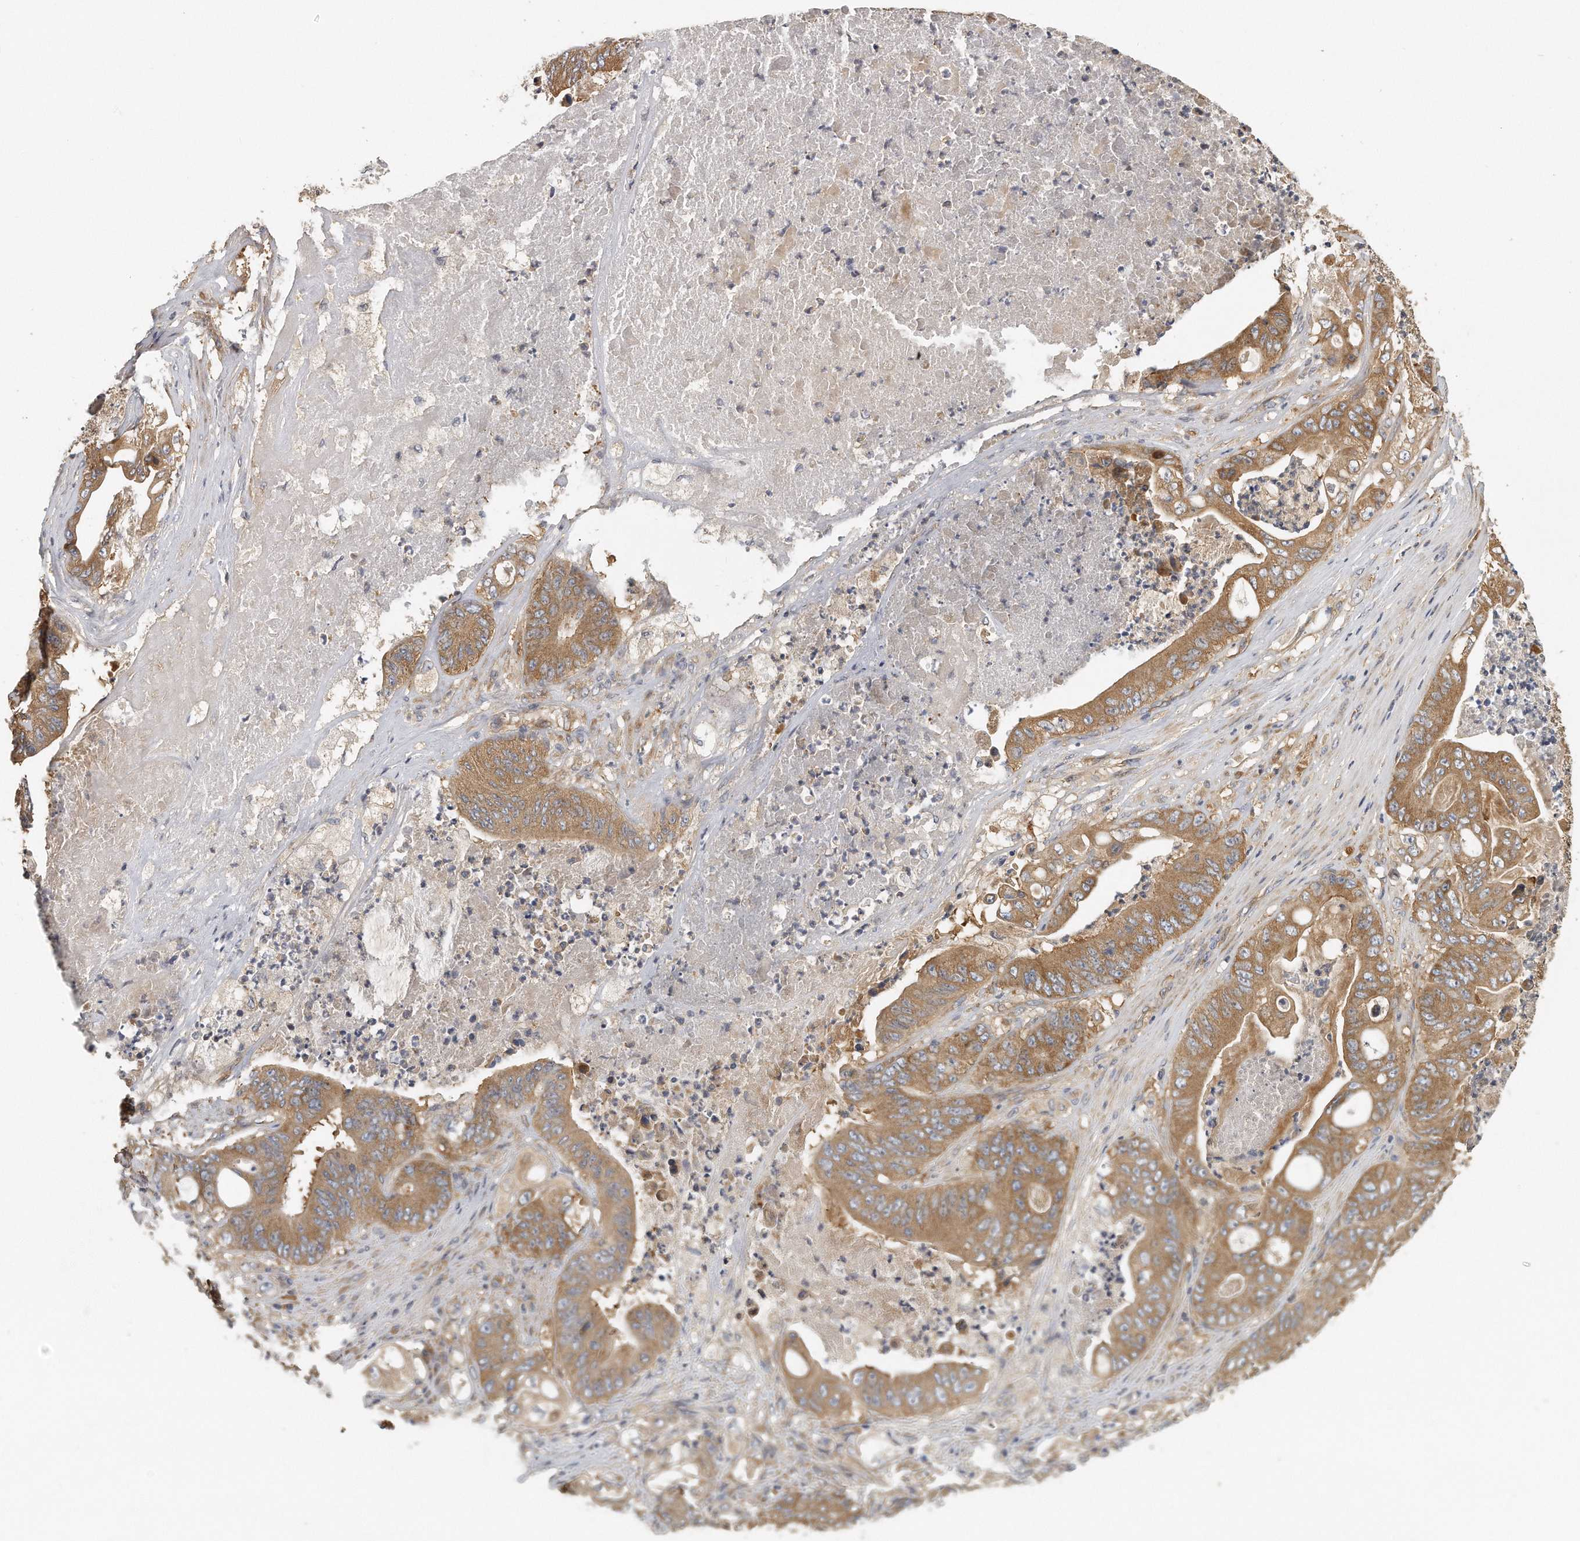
{"staining": {"intensity": "moderate", "quantity": ">75%", "location": "cytoplasmic/membranous"}, "tissue": "stomach cancer", "cell_type": "Tumor cells", "image_type": "cancer", "snomed": [{"axis": "morphology", "description": "Adenocarcinoma, NOS"}, {"axis": "topography", "description": "Stomach"}], "caption": "Stomach cancer stained for a protein (brown) reveals moderate cytoplasmic/membranous positive positivity in approximately >75% of tumor cells.", "gene": "EIF3I", "patient": {"sex": "female", "age": 73}}